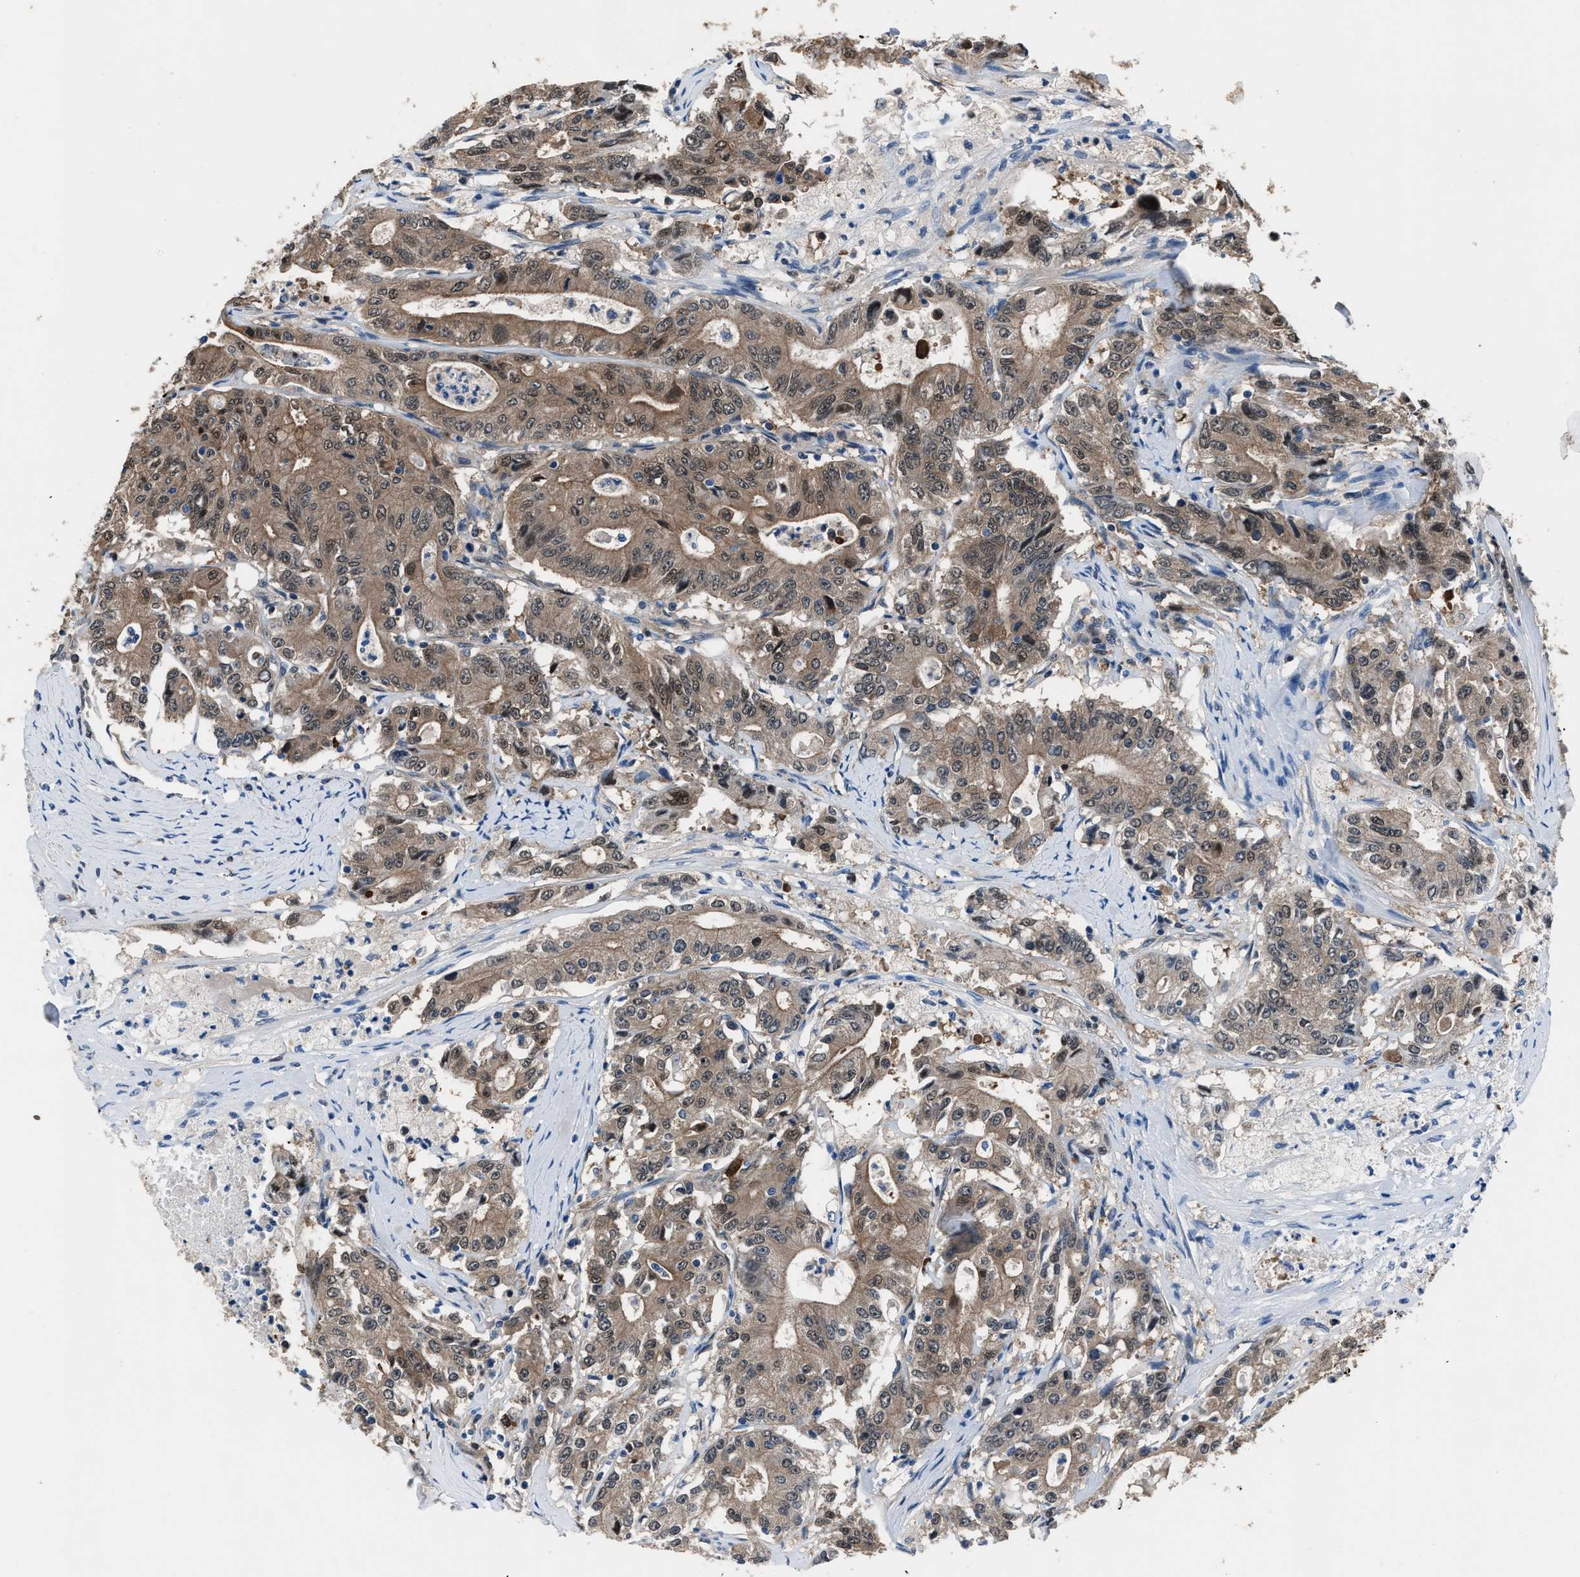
{"staining": {"intensity": "weak", "quantity": "25%-75%", "location": "cytoplasmic/membranous"}, "tissue": "colorectal cancer", "cell_type": "Tumor cells", "image_type": "cancer", "snomed": [{"axis": "morphology", "description": "Adenocarcinoma, NOS"}, {"axis": "topography", "description": "Colon"}], "caption": "Brown immunohistochemical staining in human colorectal cancer (adenocarcinoma) exhibits weak cytoplasmic/membranous expression in about 25%-75% of tumor cells.", "gene": "PPA1", "patient": {"sex": "female", "age": 77}}